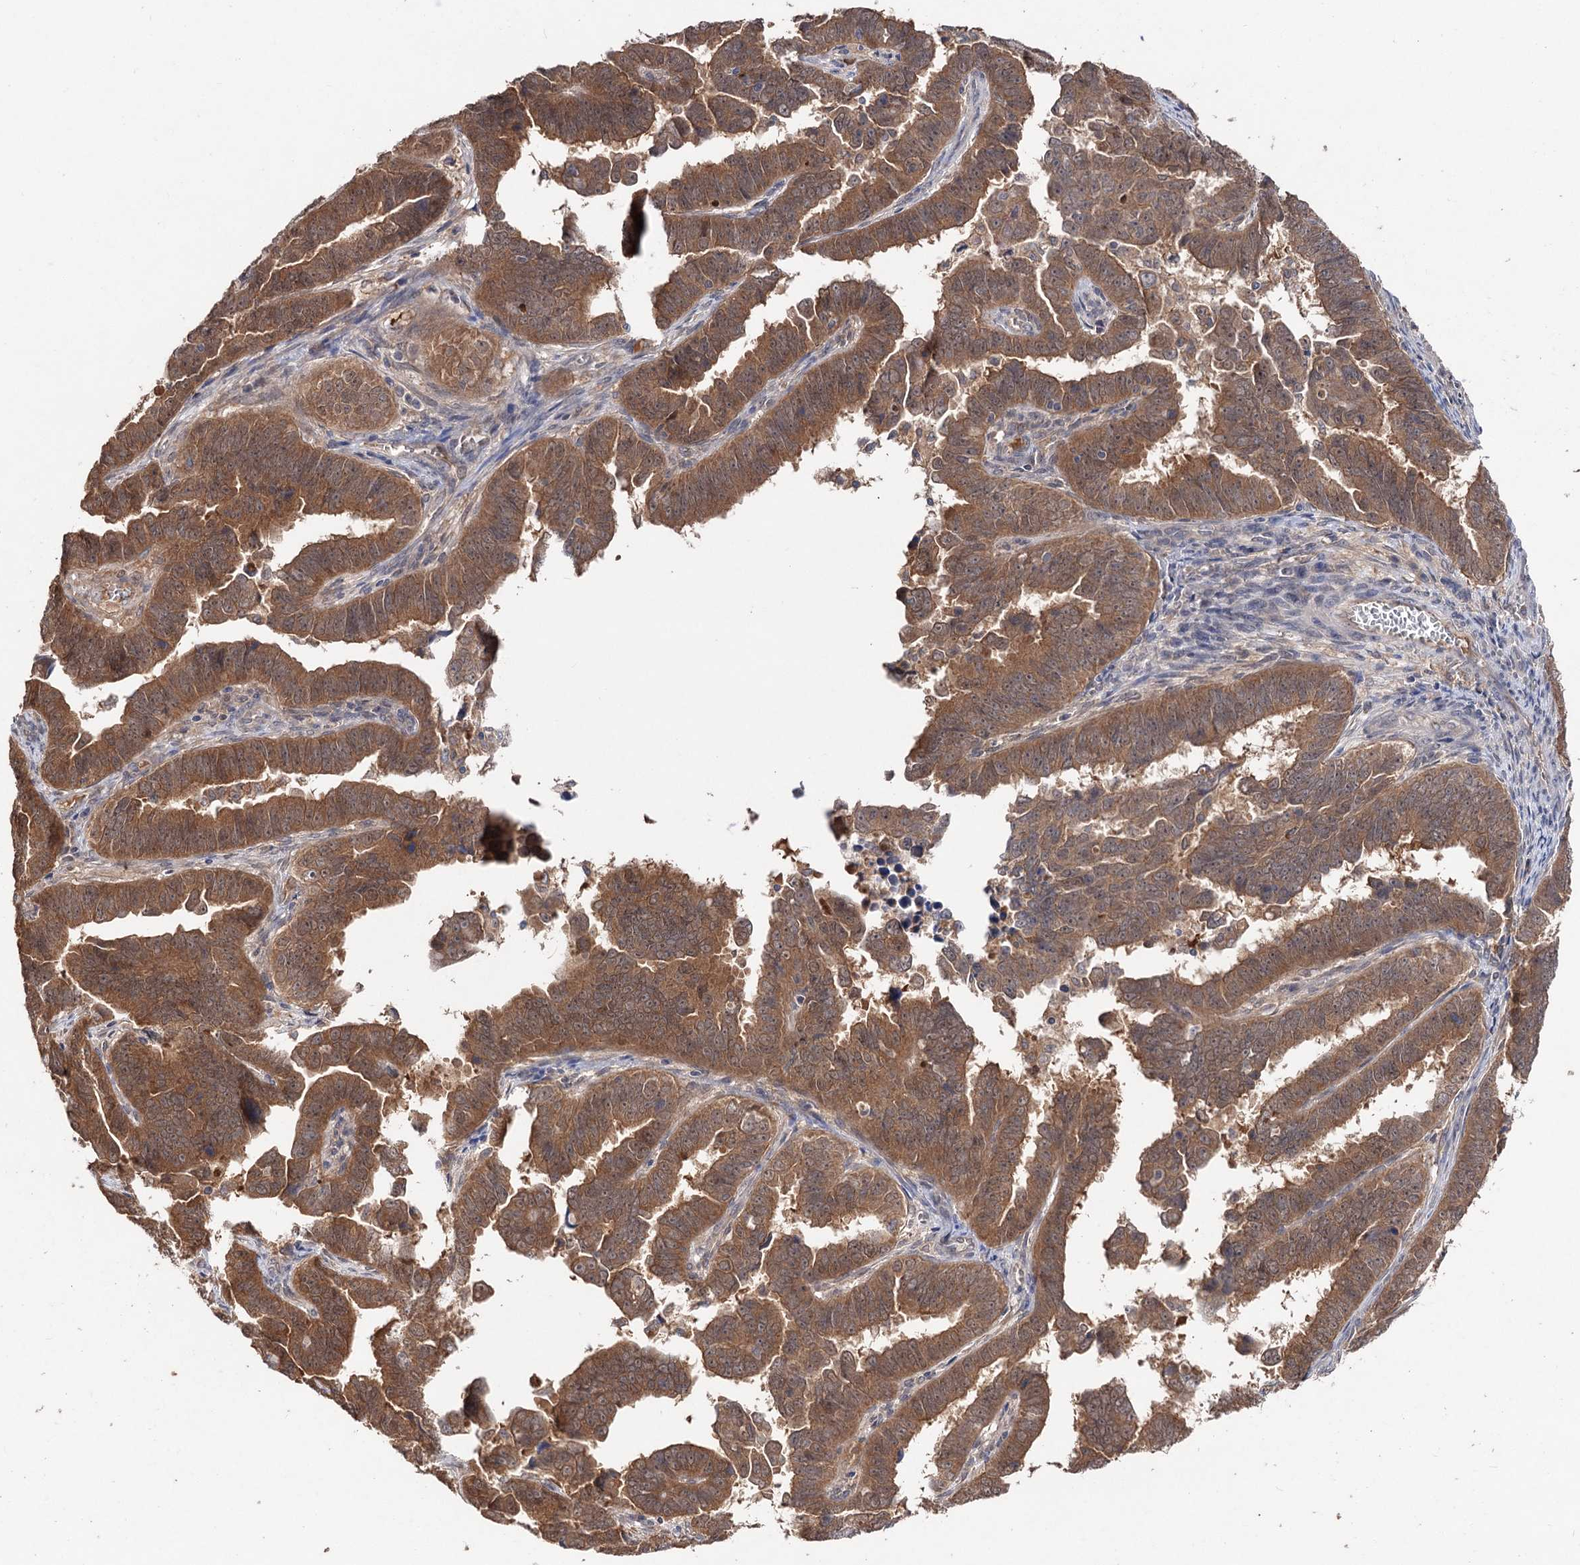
{"staining": {"intensity": "moderate", "quantity": ">75%", "location": "cytoplasmic/membranous,nuclear"}, "tissue": "endometrial cancer", "cell_type": "Tumor cells", "image_type": "cancer", "snomed": [{"axis": "morphology", "description": "Adenocarcinoma, NOS"}, {"axis": "topography", "description": "Endometrium"}], "caption": "Protein expression analysis of adenocarcinoma (endometrial) shows moderate cytoplasmic/membranous and nuclear expression in about >75% of tumor cells. Immunohistochemistry (ihc) stains the protein in brown and the nuclei are stained blue.", "gene": "NUDCD2", "patient": {"sex": "female", "age": 75}}